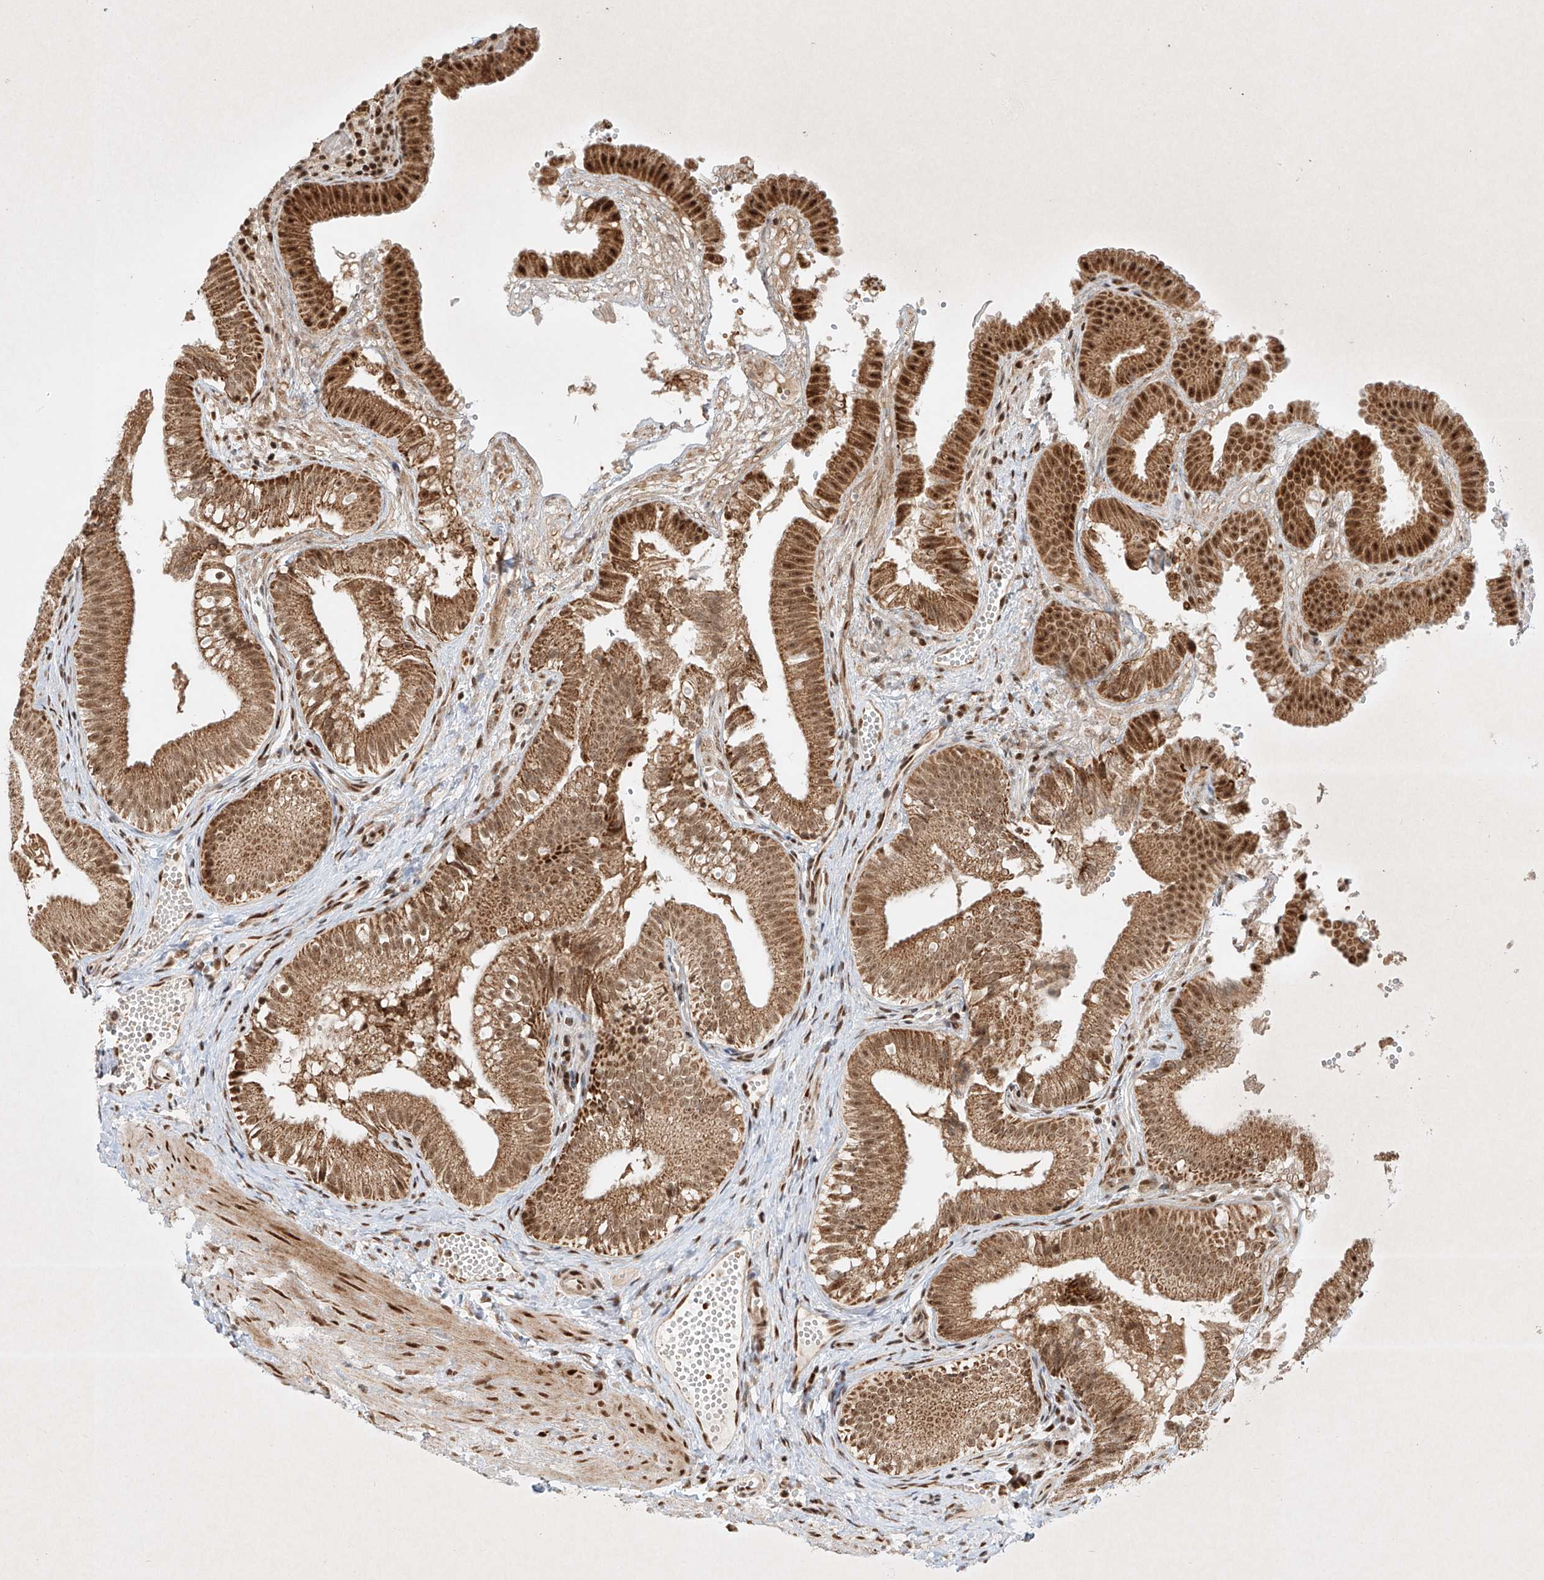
{"staining": {"intensity": "moderate", "quantity": ">75%", "location": "cytoplasmic/membranous,nuclear"}, "tissue": "gallbladder", "cell_type": "Glandular cells", "image_type": "normal", "snomed": [{"axis": "morphology", "description": "Normal tissue, NOS"}, {"axis": "topography", "description": "Gallbladder"}], "caption": "Protein expression analysis of normal gallbladder demonstrates moderate cytoplasmic/membranous,nuclear expression in about >75% of glandular cells.", "gene": "EPG5", "patient": {"sex": "female", "age": 30}}